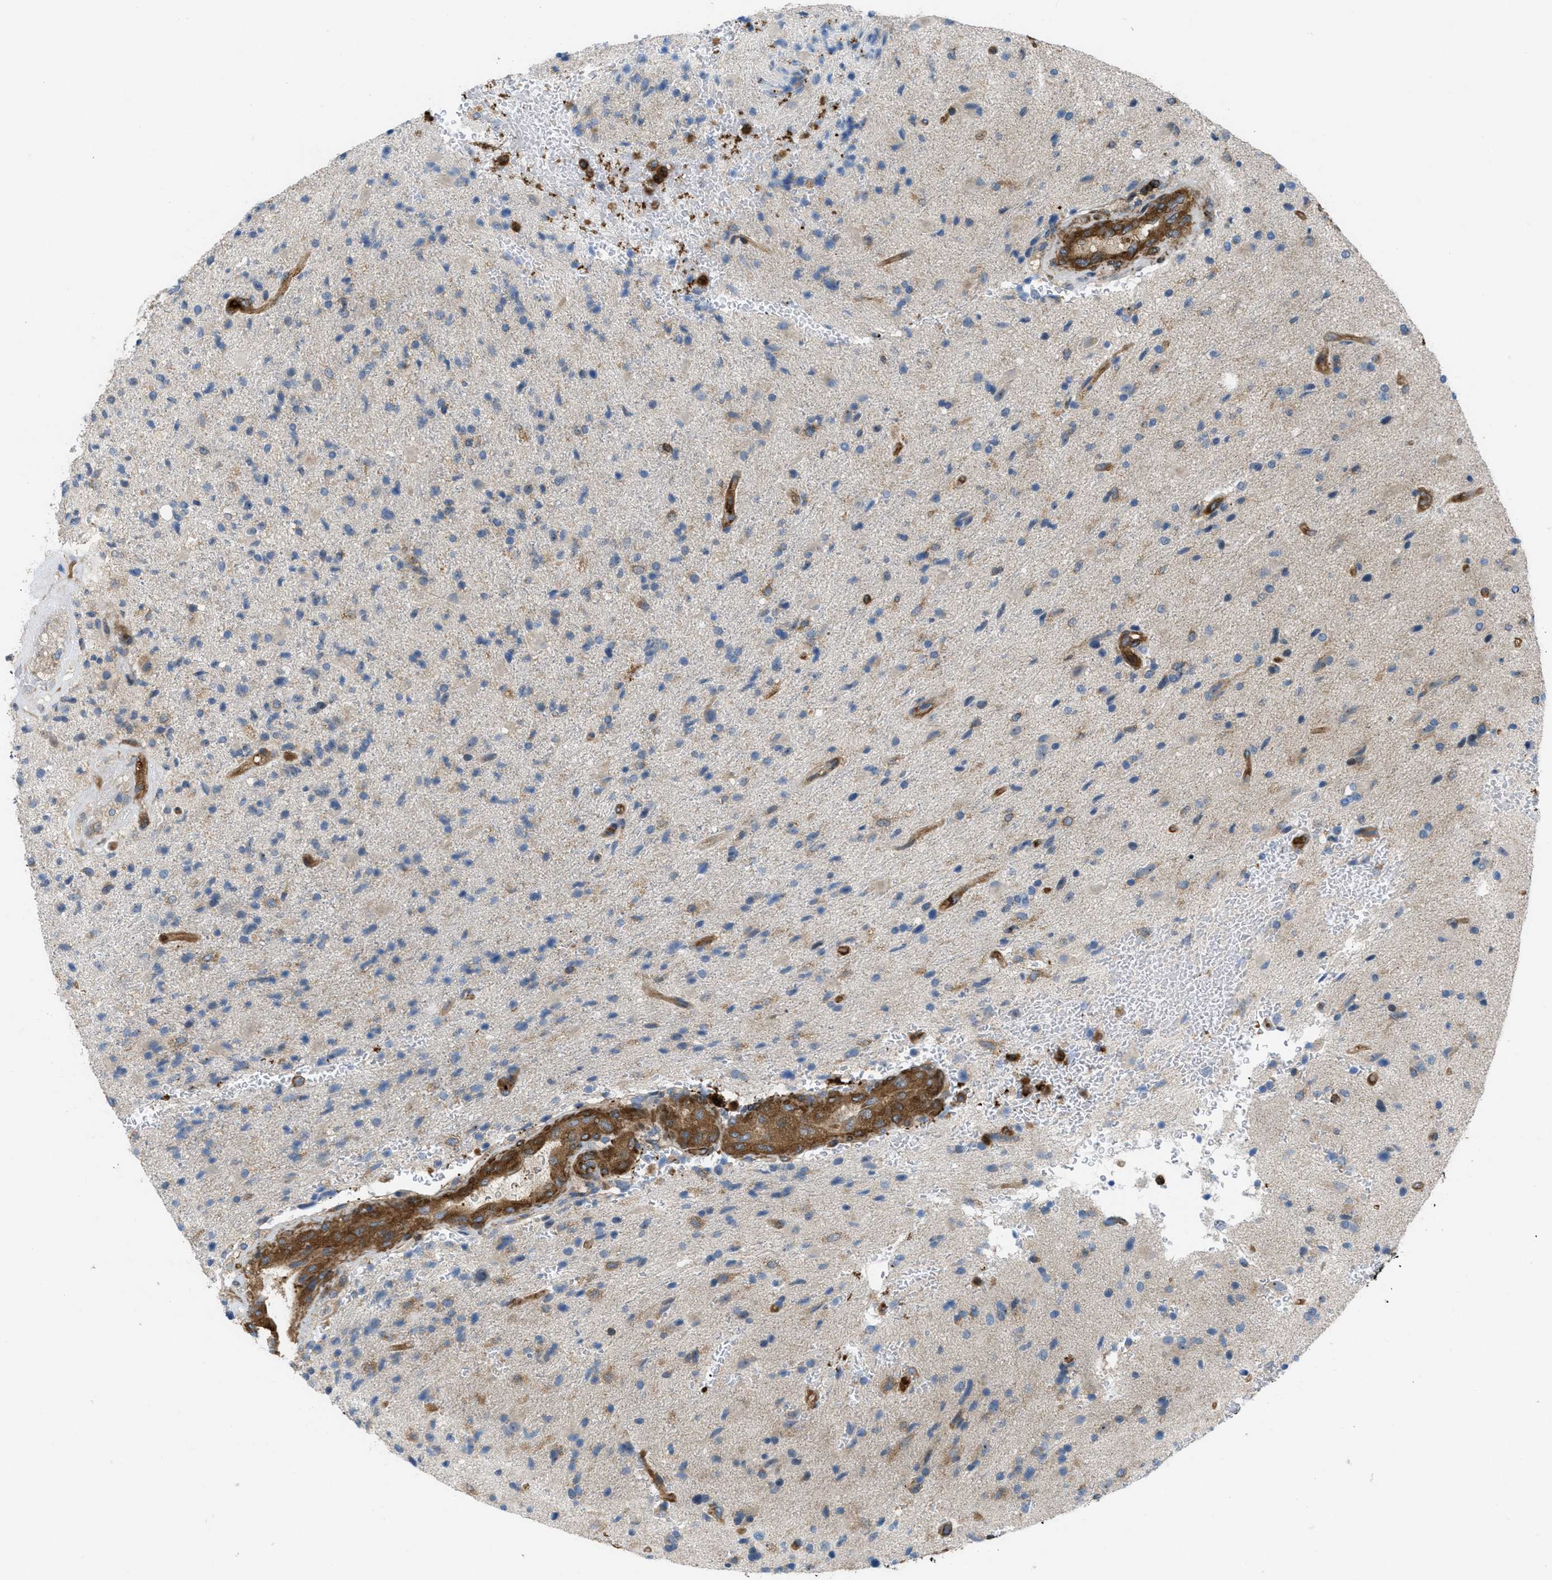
{"staining": {"intensity": "moderate", "quantity": "<25%", "location": "cytoplasmic/membranous"}, "tissue": "glioma", "cell_type": "Tumor cells", "image_type": "cancer", "snomed": [{"axis": "morphology", "description": "Glioma, malignant, High grade"}, {"axis": "topography", "description": "Brain"}], "caption": "This is a histology image of immunohistochemistry staining of malignant glioma (high-grade), which shows moderate staining in the cytoplasmic/membranous of tumor cells.", "gene": "ATP2A3", "patient": {"sex": "male", "age": 72}}